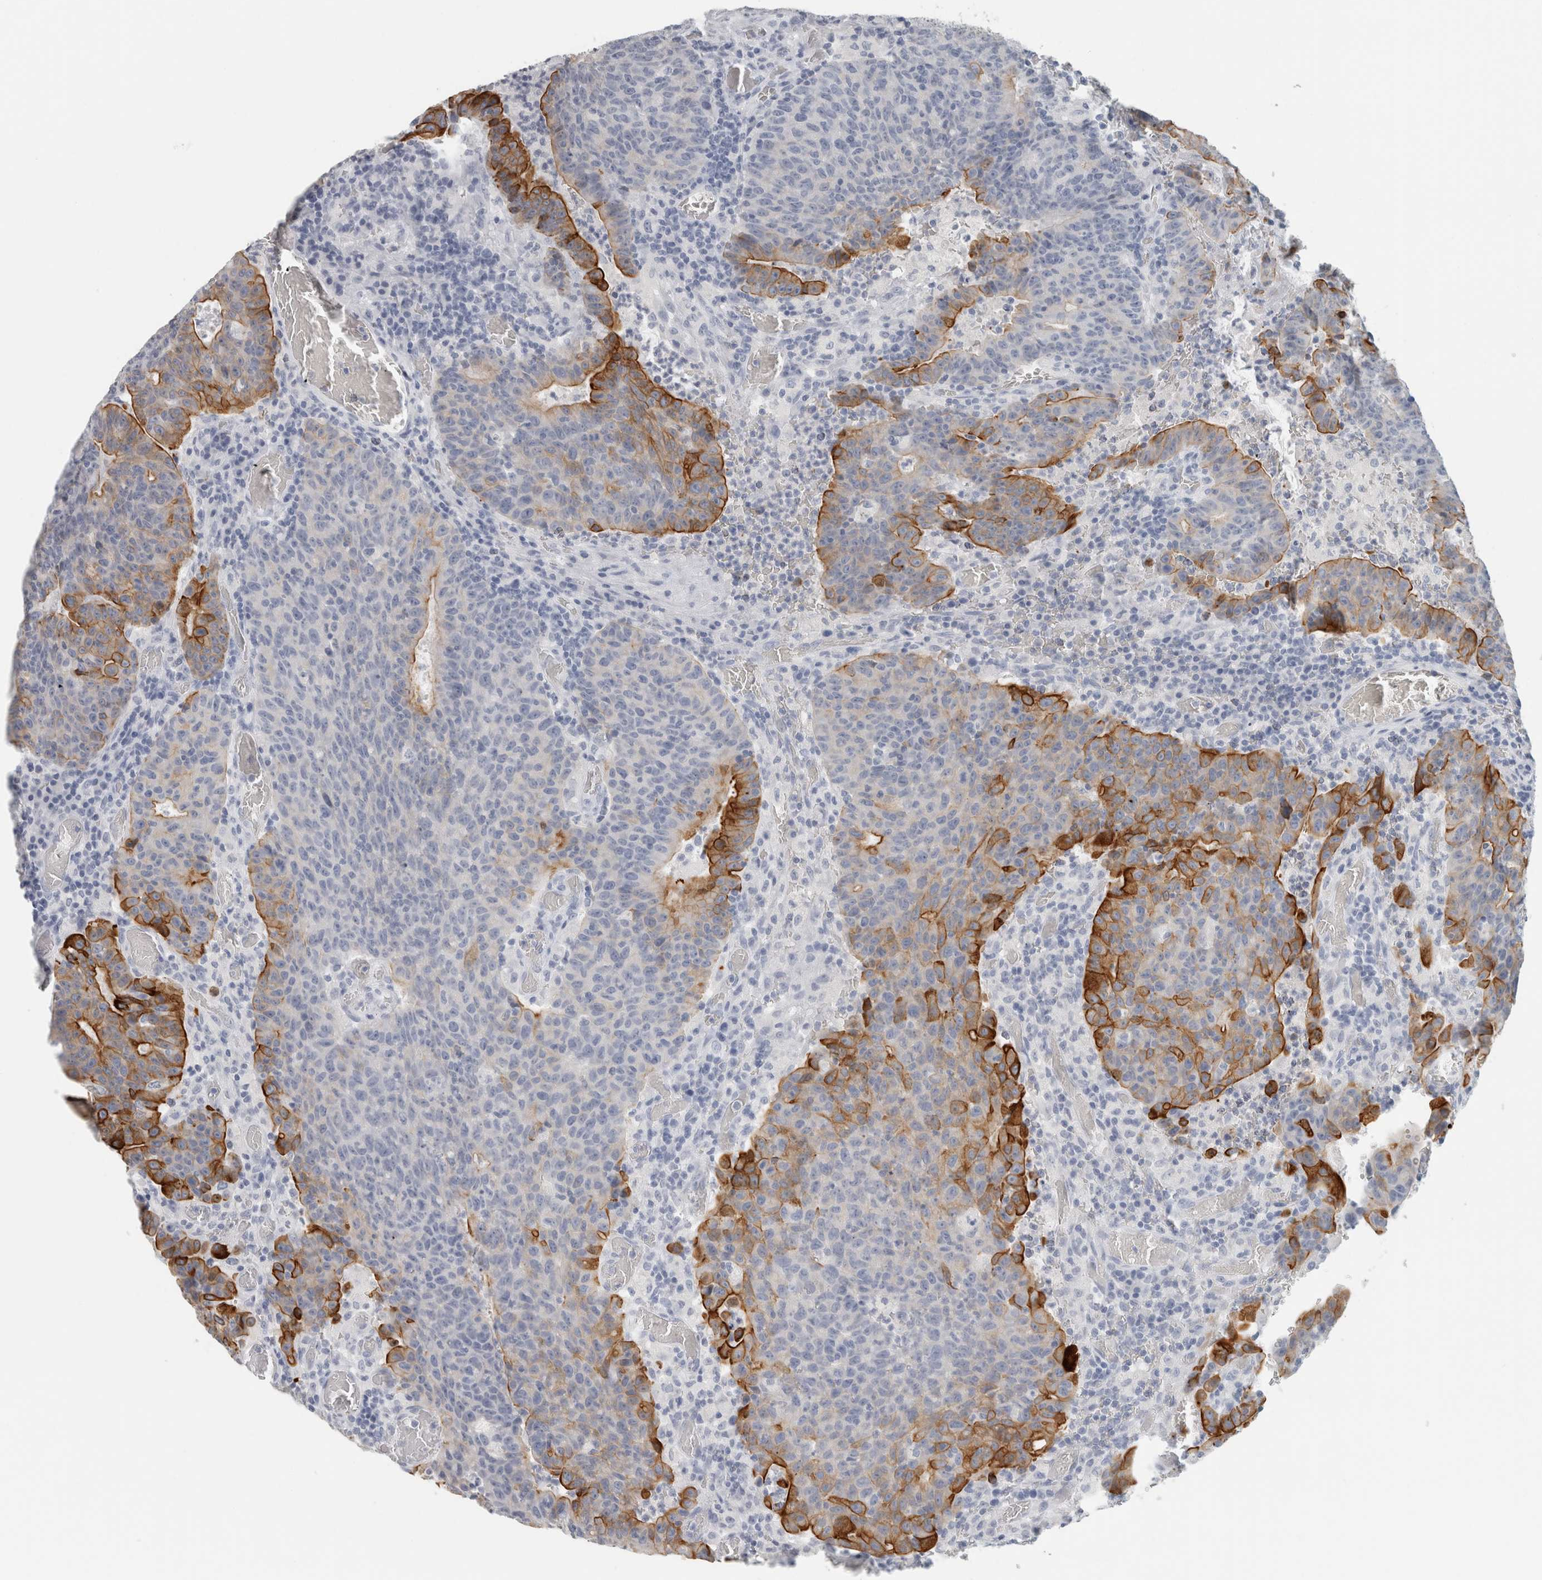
{"staining": {"intensity": "strong", "quantity": "<25%", "location": "cytoplasmic/membranous"}, "tissue": "colorectal cancer", "cell_type": "Tumor cells", "image_type": "cancer", "snomed": [{"axis": "morphology", "description": "Adenocarcinoma, NOS"}, {"axis": "topography", "description": "Colon"}], "caption": "A high-resolution micrograph shows immunohistochemistry (IHC) staining of adenocarcinoma (colorectal), which shows strong cytoplasmic/membranous positivity in about <25% of tumor cells.", "gene": "SLC28A3", "patient": {"sex": "female", "age": 75}}